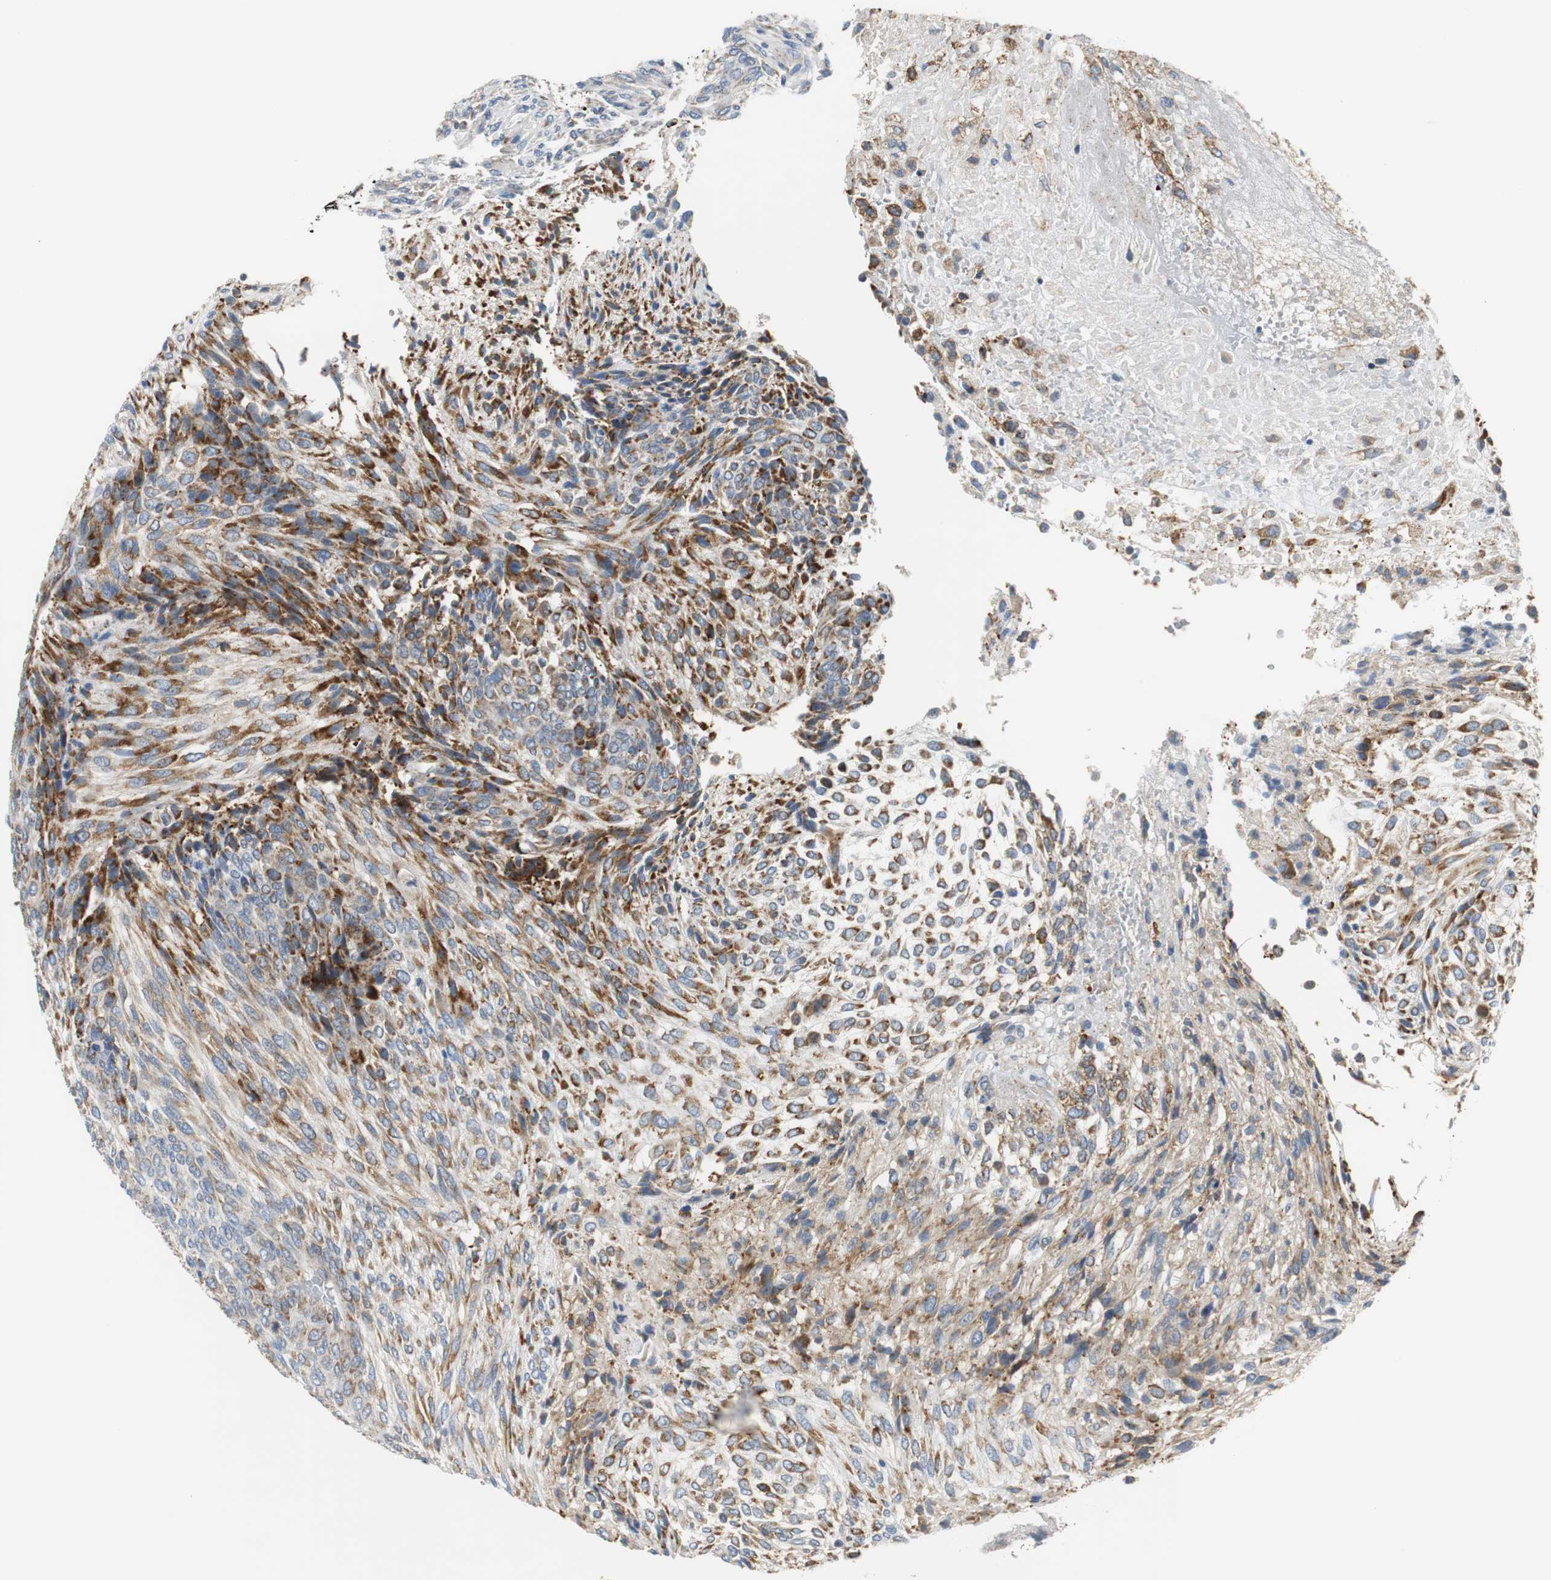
{"staining": {"intensity": "weak", "quantity": "25%-75%", "location": "cytoplasmic/membranous"}, "tissue": "glioma", "cell_type": "Tumor cells", "image_type": "cancer", "snomed": [{"axis": "morphology", "description": "Glioma, malignant, High grade"}, {"axis": "topography", "description": "Cerebral cortex"}], "caption": "Brown immunohistochemical staining in human glioma displays weak cytoplasmic/membranous staining in about 25%-75% of tumor cells. The protein is shown in brown color, while the nuclei are stained blue.", "gene": "PDIA4", "patient": {"sex": "female", "age": 55}}